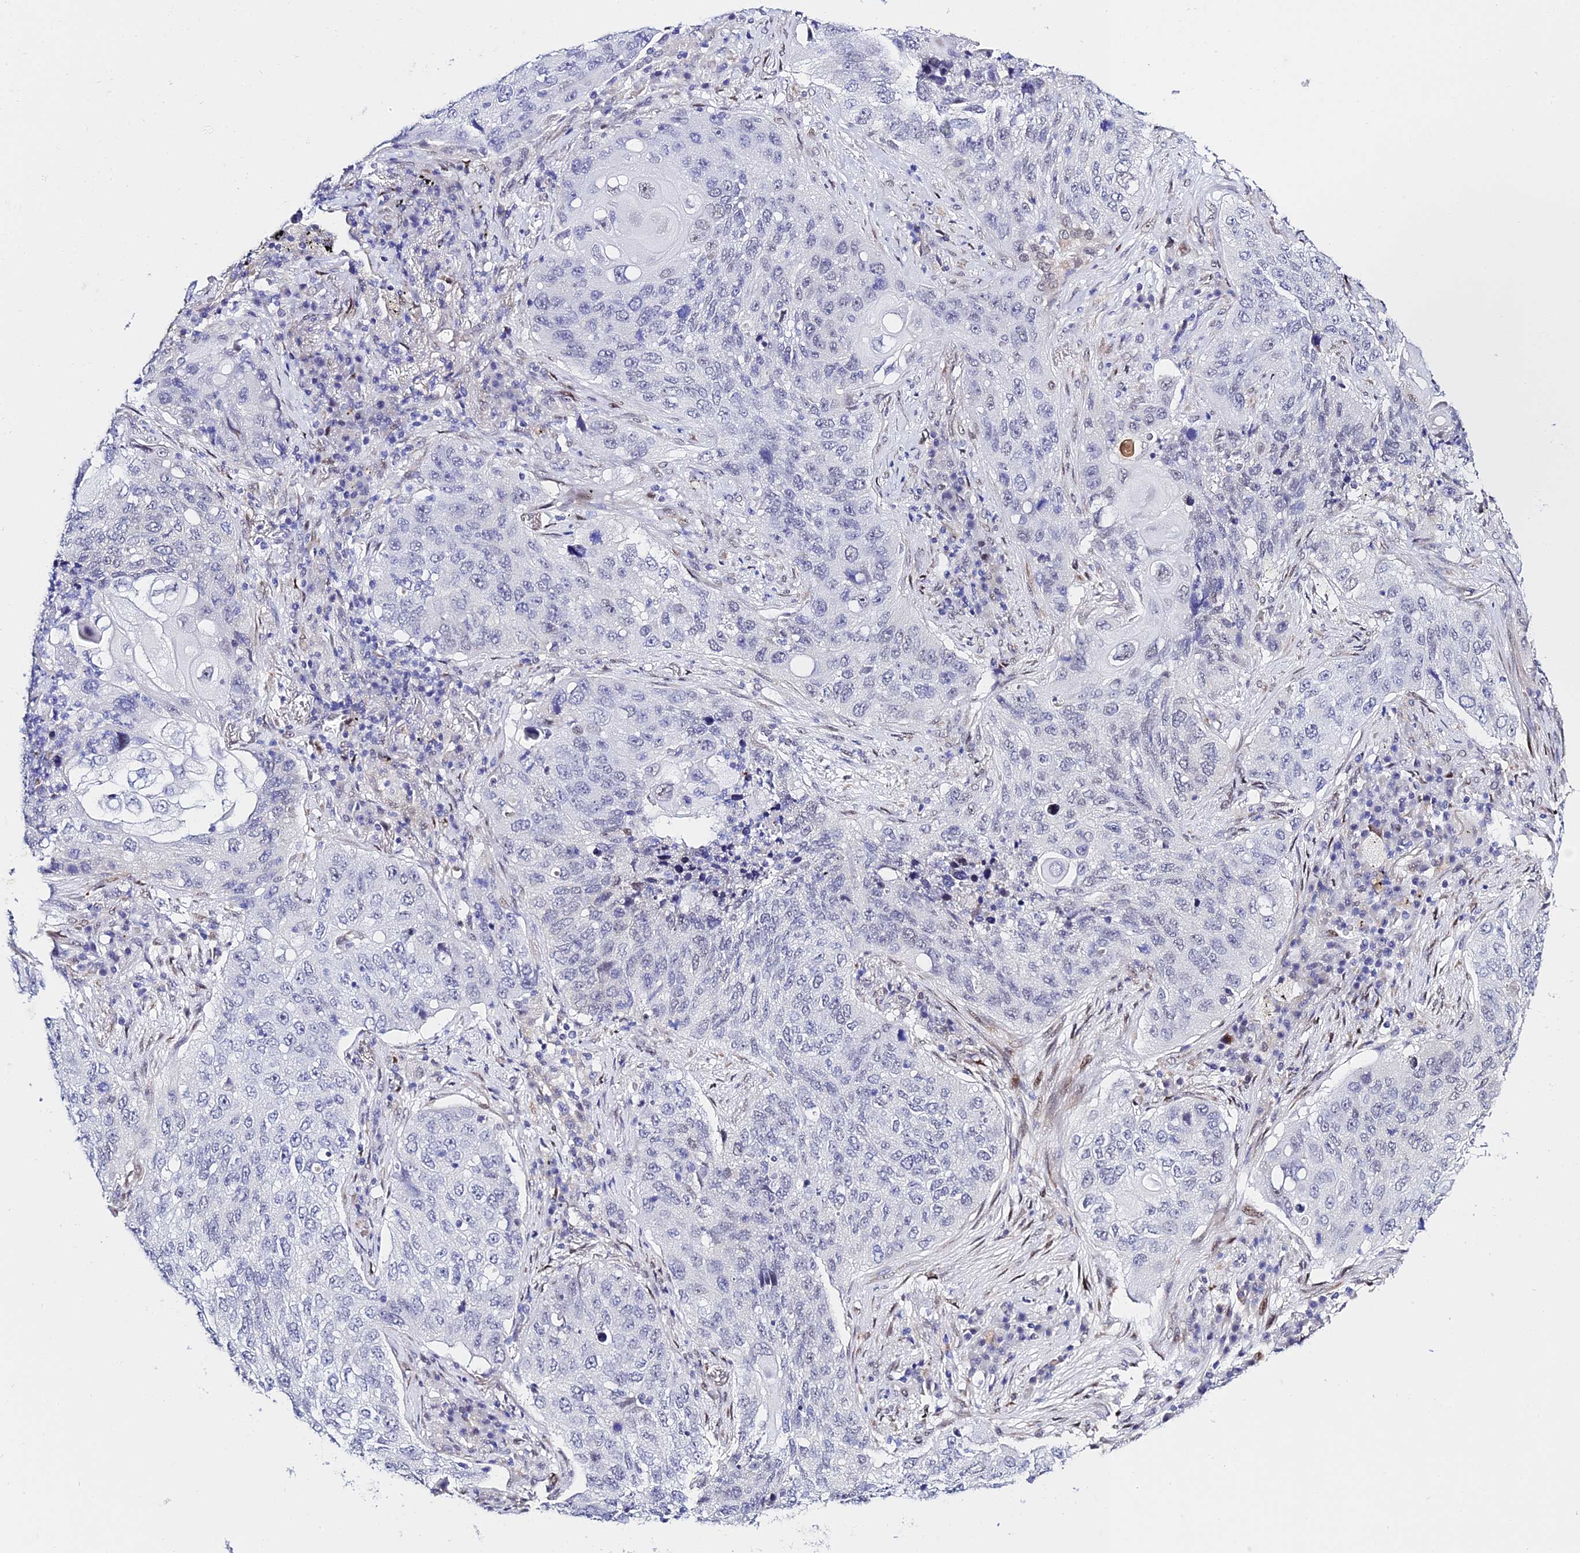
{"staining": {"intensity": "negative", "quantity": "none", "location": "none"}, "tissue": "lung cancer", "cell_type": "Tumor cells", "image_type": "cancer", "snomed": [{"axis": "morphology", "description": "Squamous cell carcinoma, NOS"}, {"axis": "topography", "description": "Lung"}], "caption": "Micrograph shows no protein expression in tumor cells of squamous cell carcinoma (lung) tissue.", "gene": "POFUT2", "patient": {"sex": "female", "age": 63}}